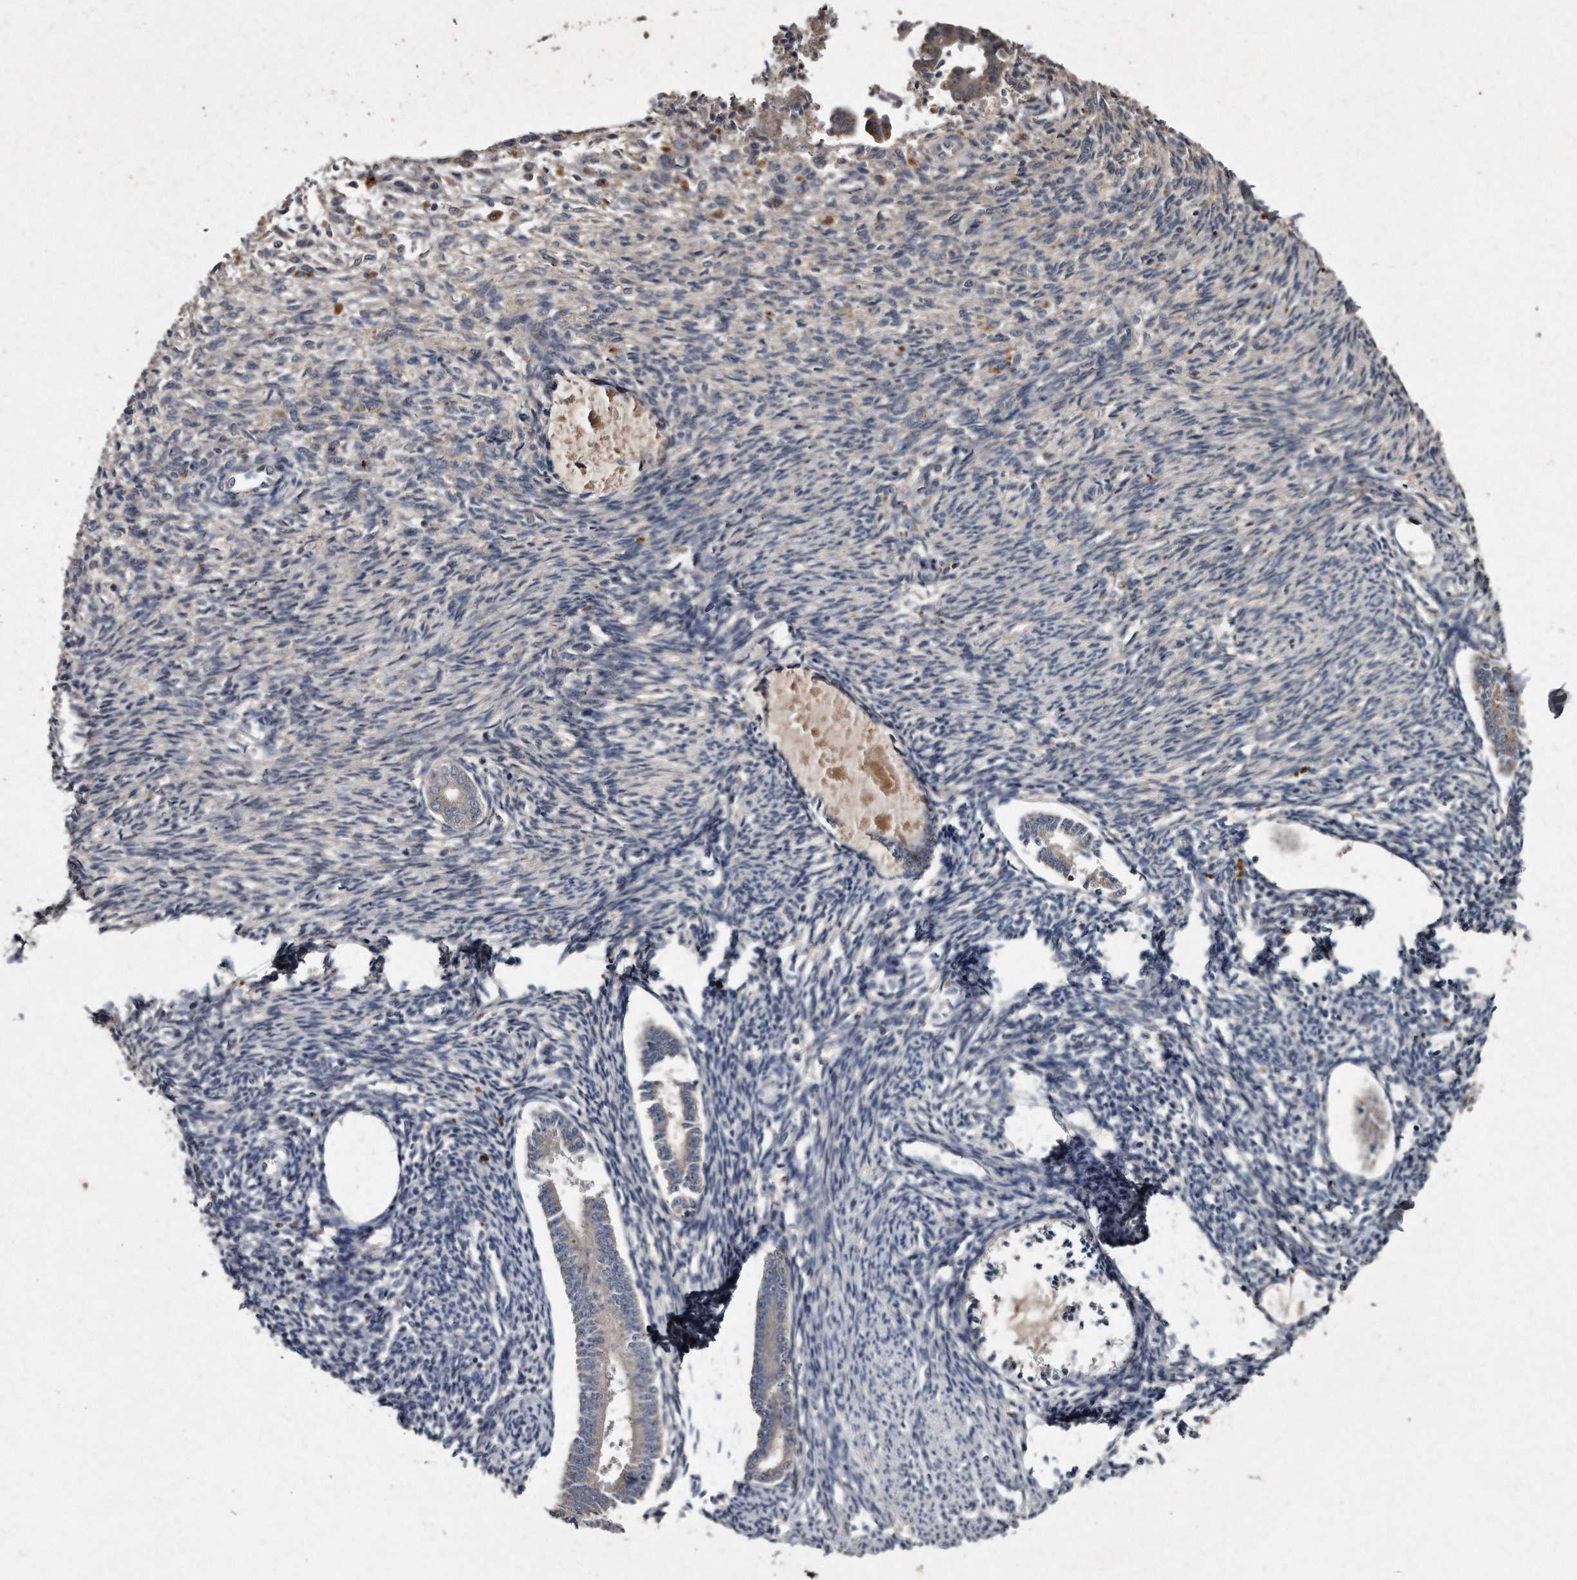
{"staining": {"intensity": "negative", "quantity": "none", "location": "none"}, "tissue": "endometrium", "cell_type": "Cells in endometrial stroma", "image_type": "normal", "snomed": [{"axis": "morphology", "description": "Normal tissue, NOS"}, {"axis": "topography", "description": "Endometrium"}], "caption": "Endometrium stained for a protein using immunohistochemistry (IHC) demonstrates no staining cells in endometrial stroma.", "gene": "KLHDC3", "patient": {"sex": "female", "age": 56}}